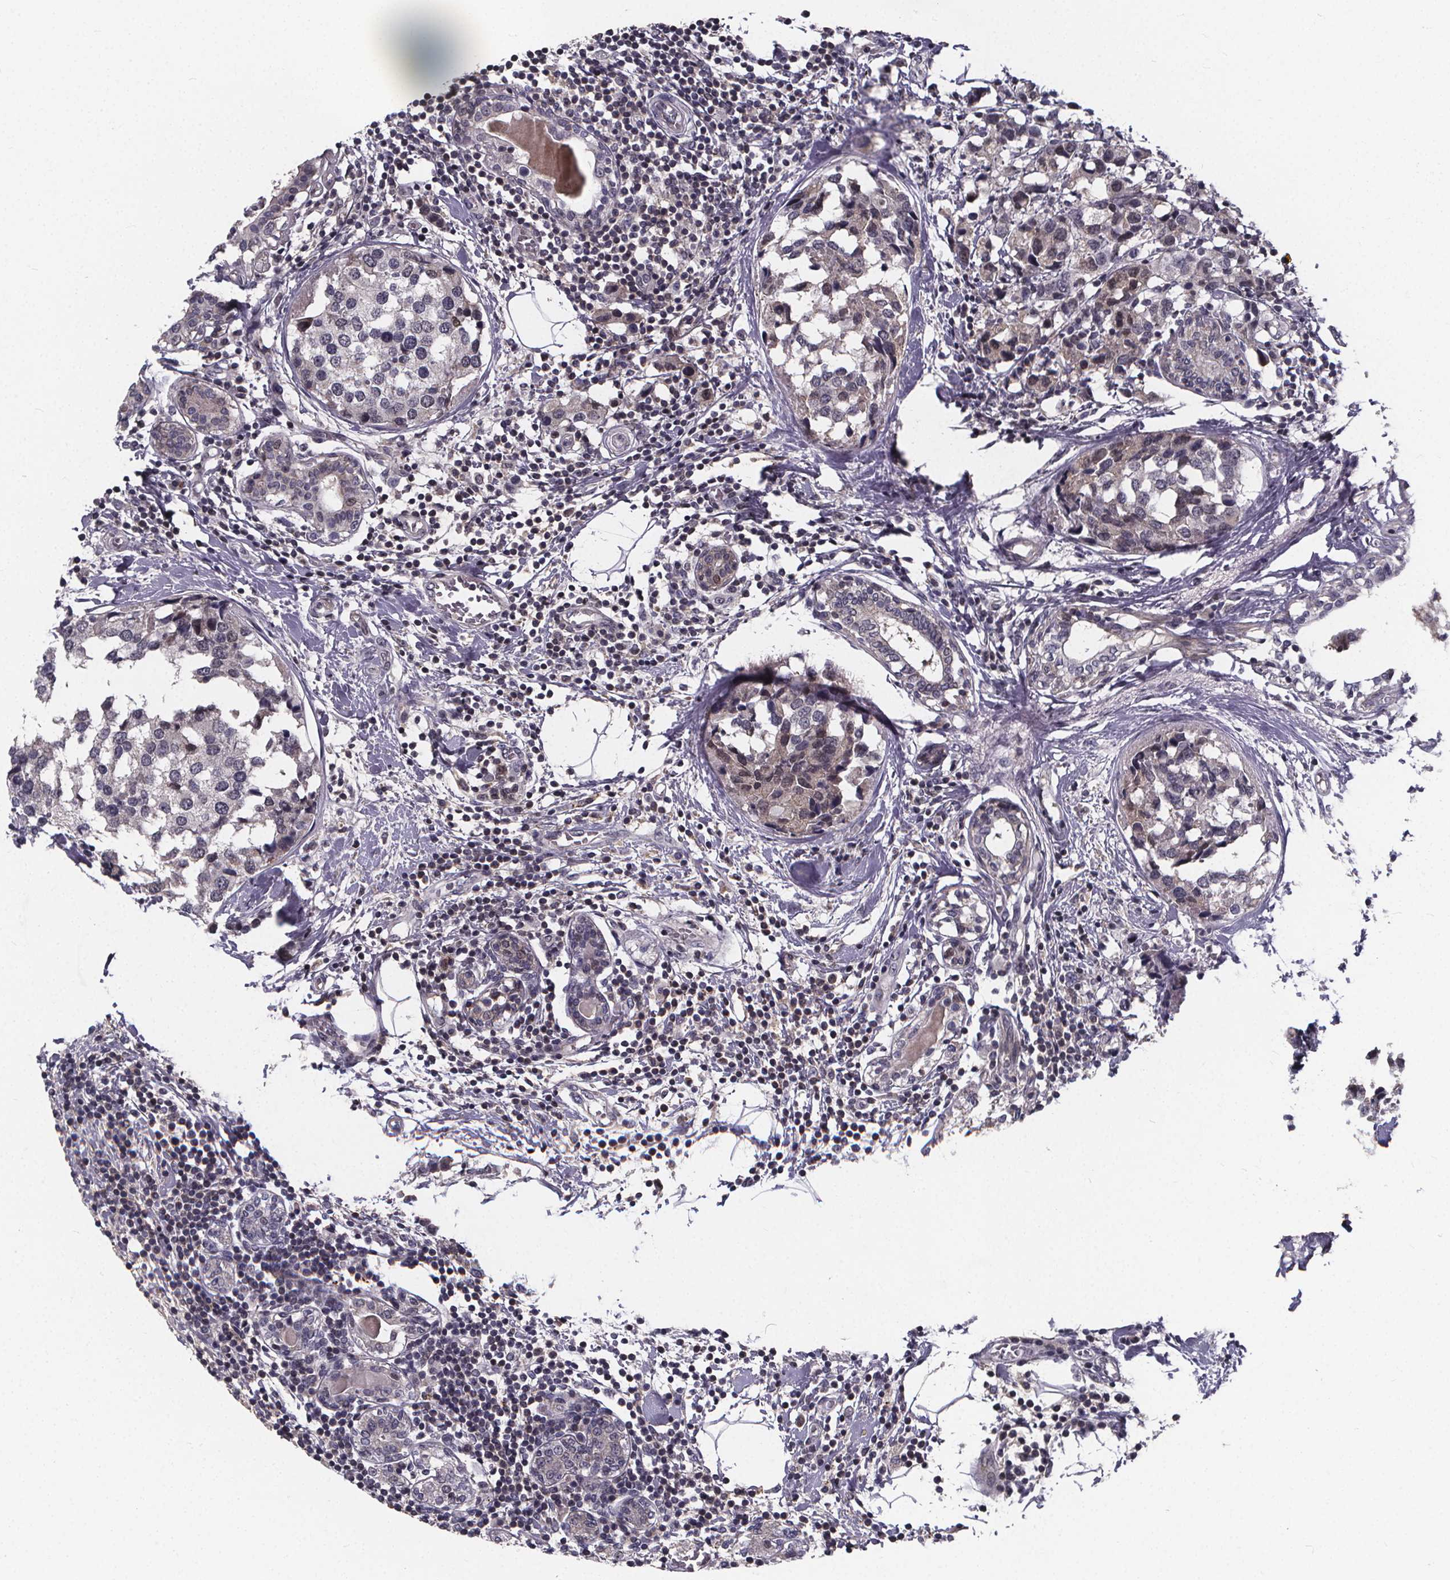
{"staining": {"intensity": "negative", "quantity": "none", "location": "none"}, "tissue": "breast cancer", "cell_type": "Tumor cells", "image_type": "cancer", "snomed": [{"axis": "morphology", "description": "Lobular carcinoma"}, {"axis": "topography", "description": "Breast"}], "caption": "Immunohistochemical staining of breast lobular carcinoma demonstrates no significant staining in tumor cells.", "gene": "AGT", "patient": {"sex": "female", "age": 59}}